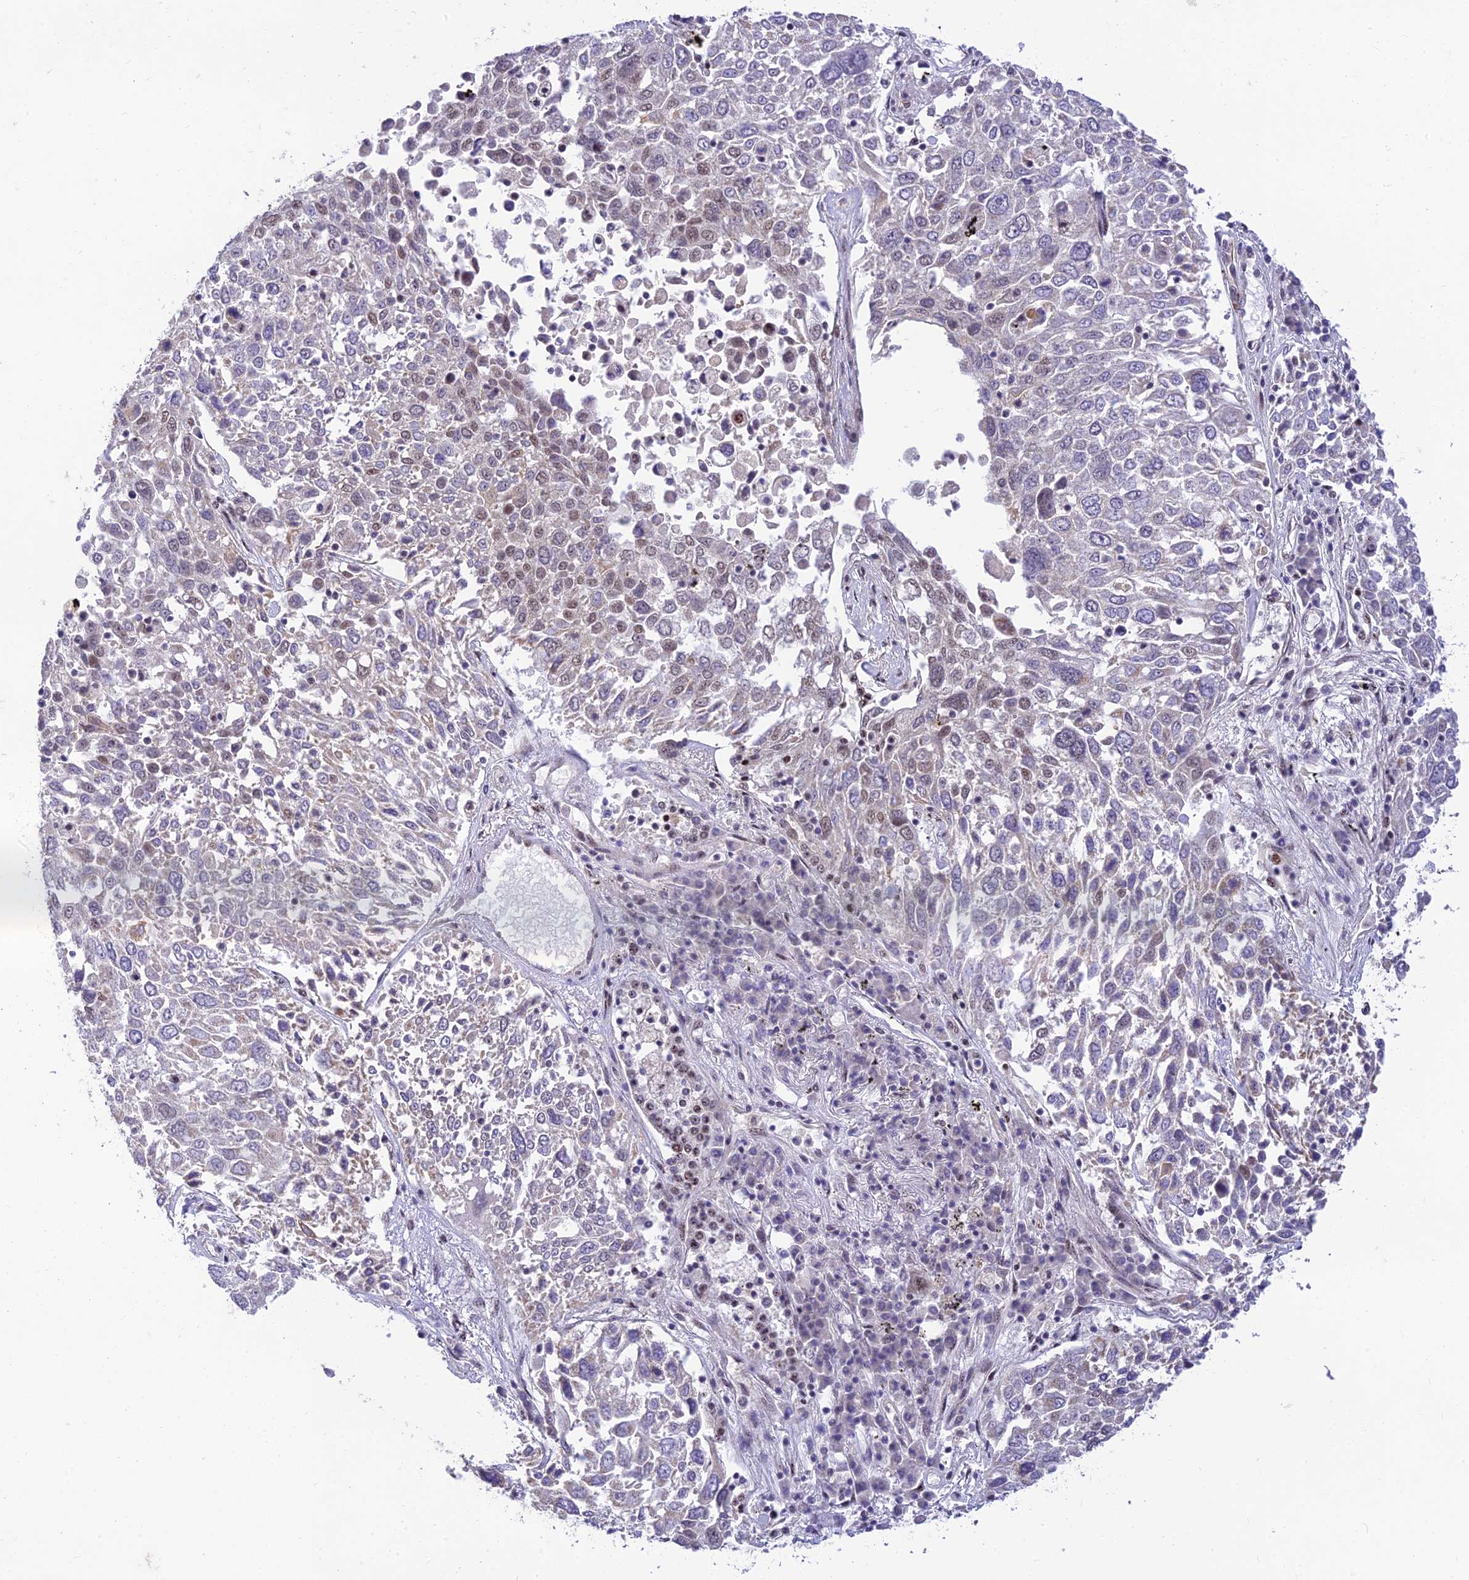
{"staining": {"intensity": "weak", "quantity": "<25%", "location": "nuclear"}, "tissue": "lung cancer", "cell_type": "Tumor cells", "image_type": "cancer", "snomed": [{"axis": "morphology", "description": "Squamous cell carcinoma, NOS"}, {"axis": "topography", "description": "Lung"}], "caption": "Protein analysis of lung squamous cell carcinoma demonstrates no significant positivity in tumor cells. (IHC, brightfield microscopy, high magnification).", "gene": "MICOS13", "patient": {"sex": "male", "age": 65}}